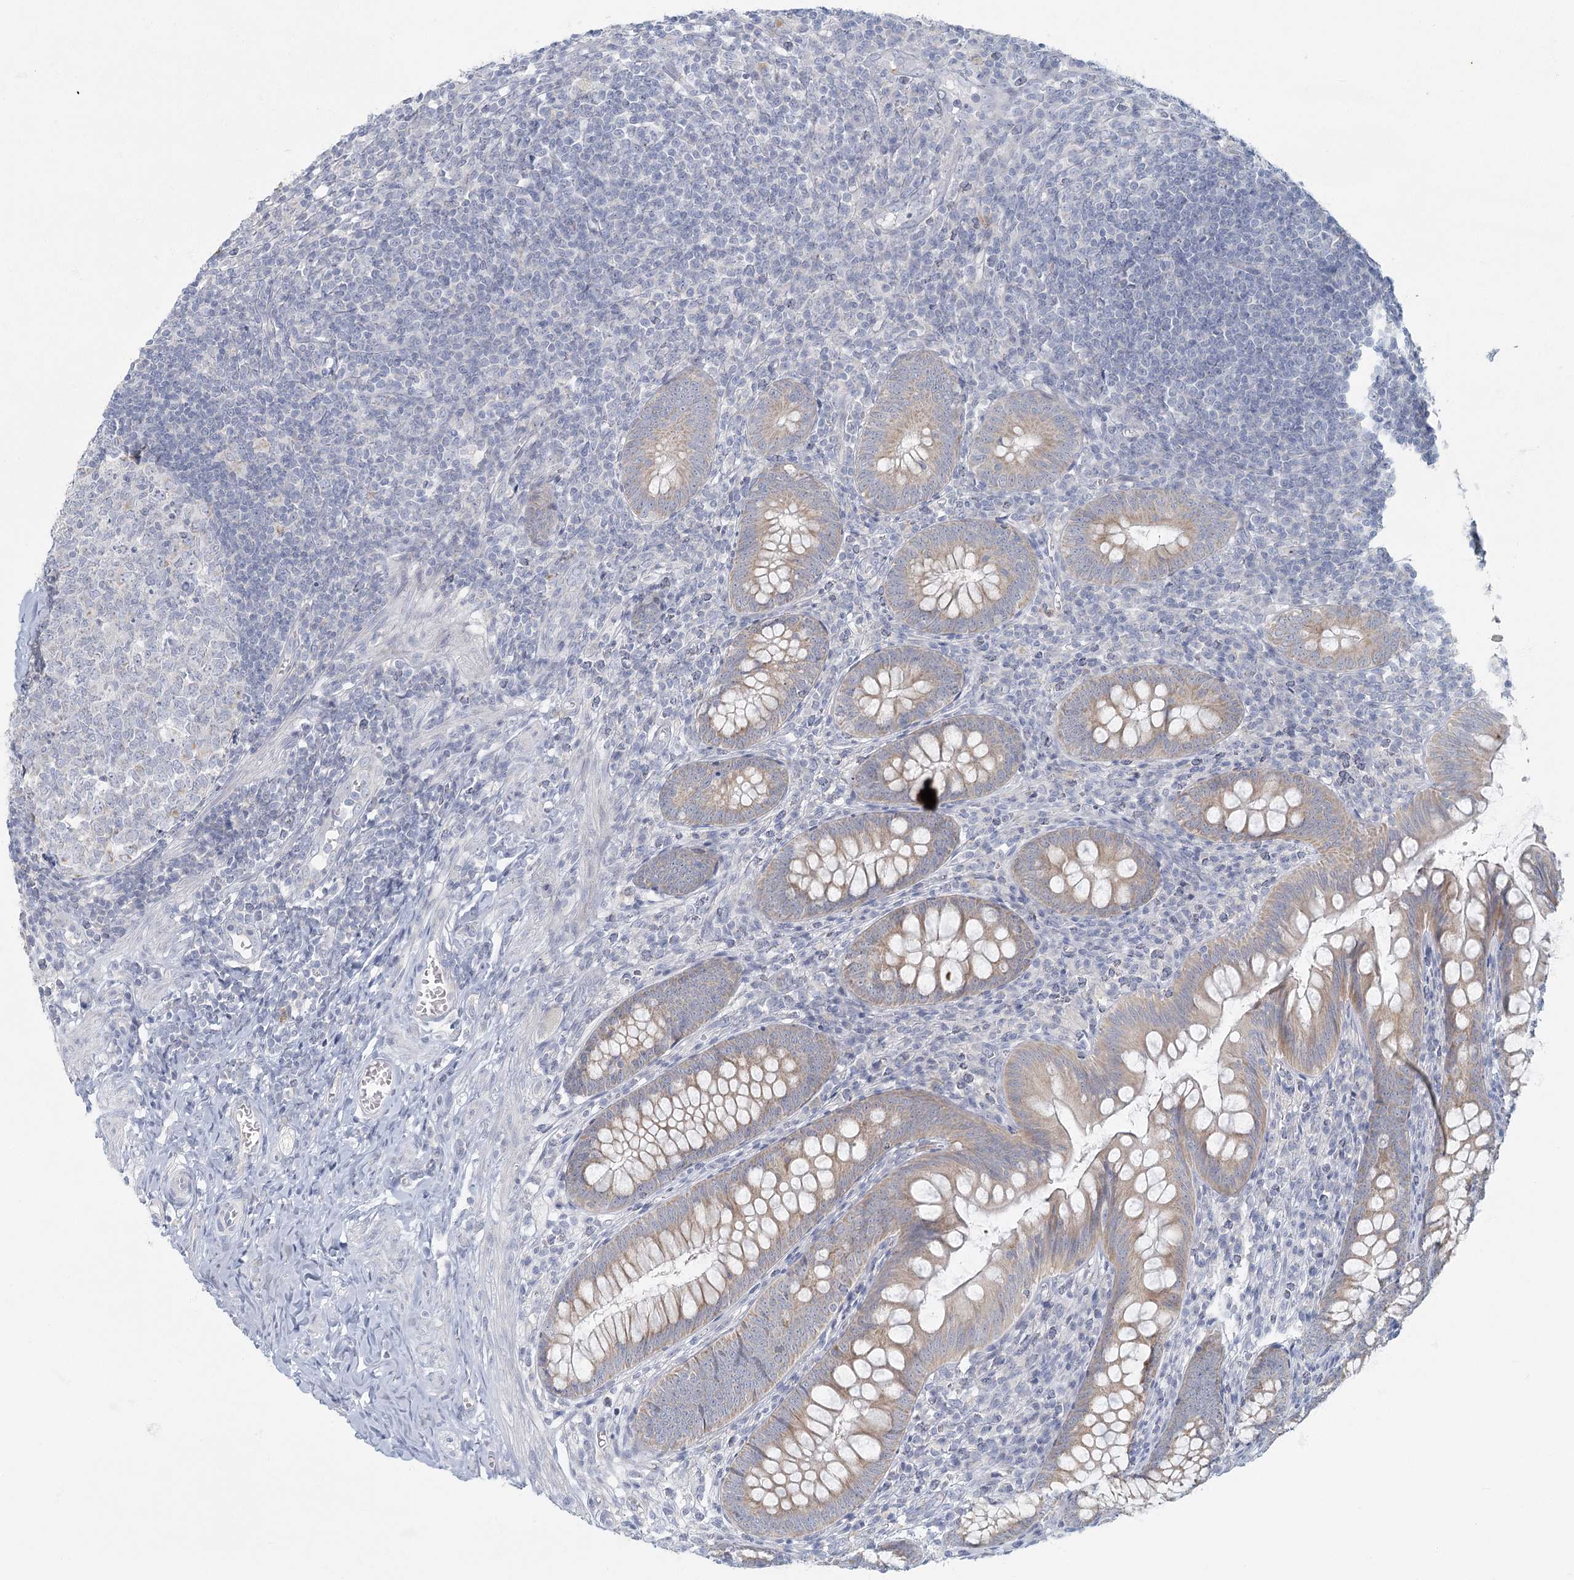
{"staining": {"intensity": "moderate", "quantity": ">75%", "location": "cytoplasmic/membranous"}, "tissue": "appendix", "cell_type": "Glandular cells", "image_type": "normal", "snomed": [{"axis": "morphology", "description": "Normal tissue, NOS"}, {"axis": "topography", "description": "Appendix"}], "caption": "IHC (DAB (3,3'-diaminobenzidine)) staining of unremarkable appendix reveals moderate cytoplasmic/membranous protein staining in about >75% of glandular cells. (brown staining indicates protein expression, while blue staining denotes nuclei).", "gene": "FAM110C", "patient": {"sex": "male", "age": 14}}